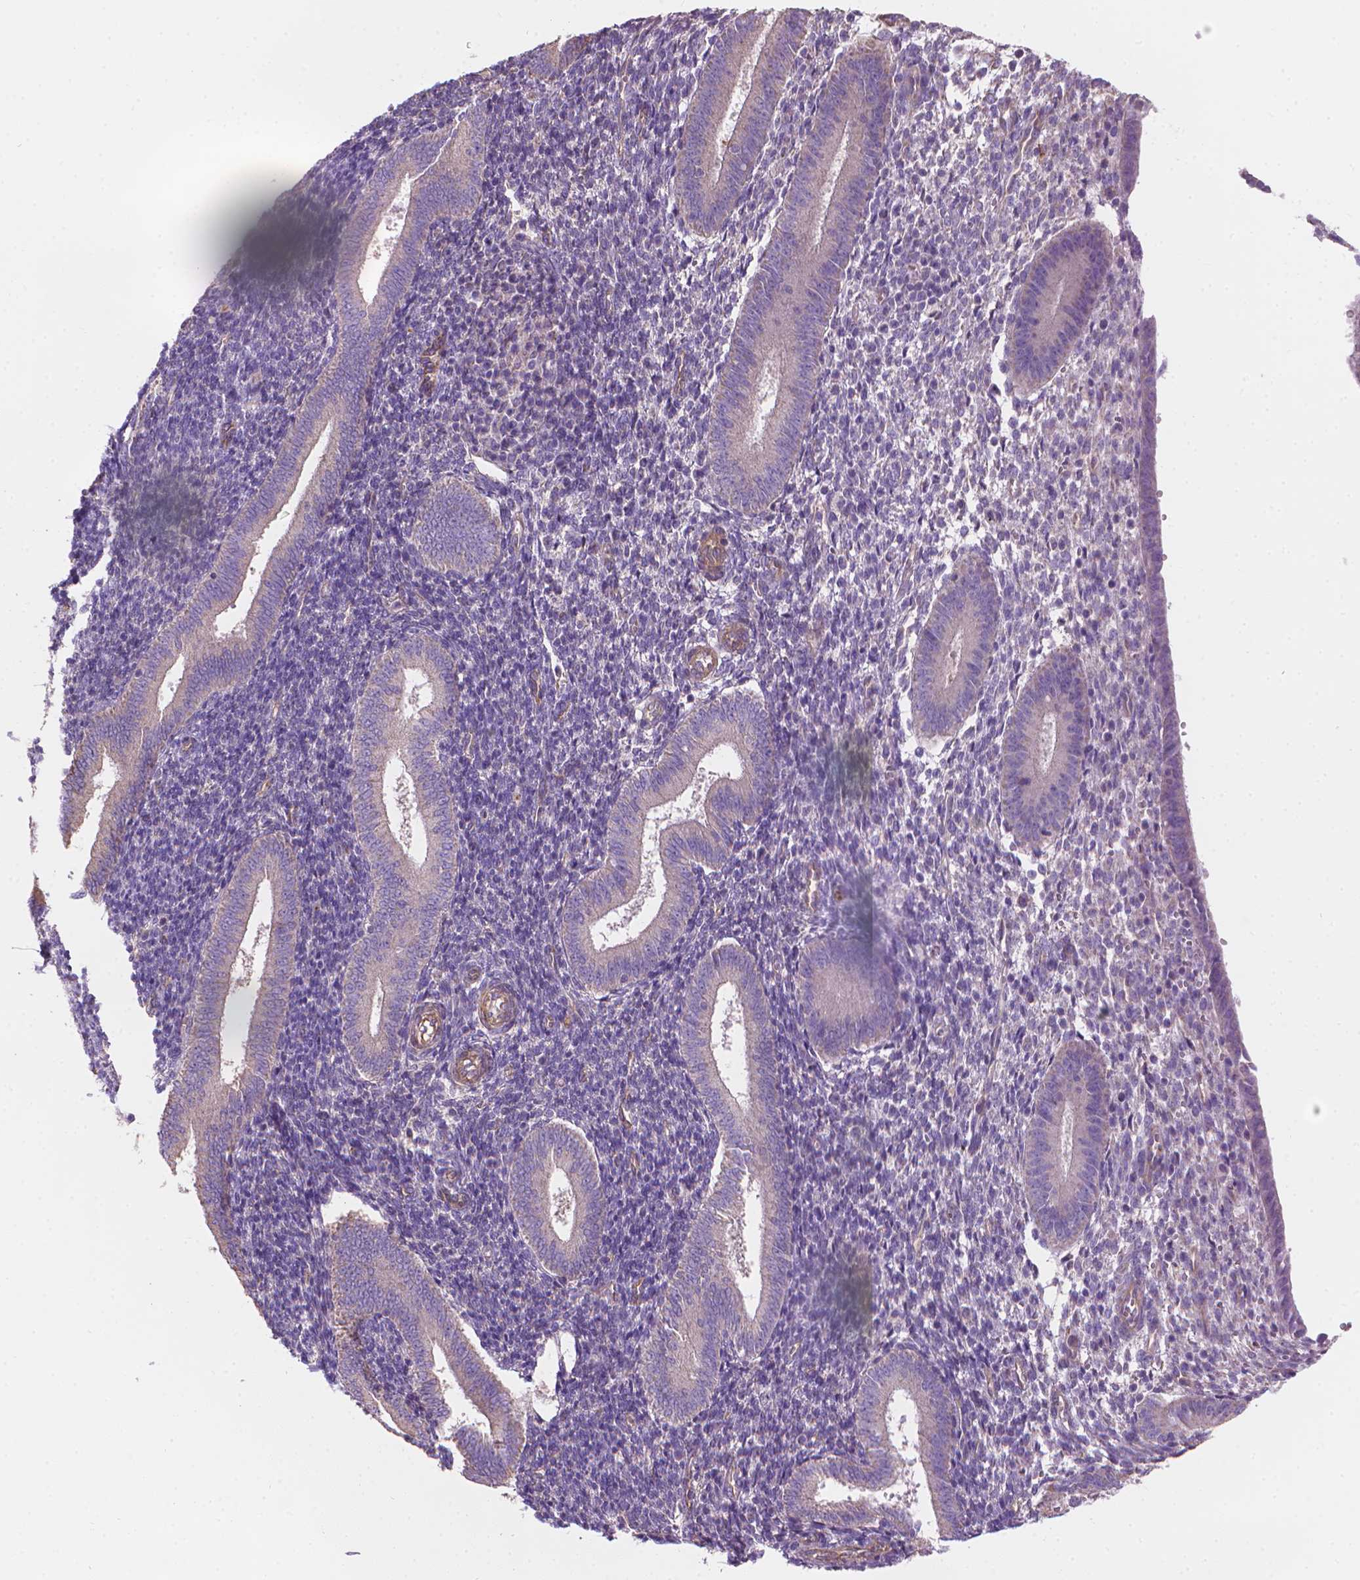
{"staining": {"intensity": "negative", "quantity": "none", "location": "none"}, "tissue": "endometrium", "cell_type": "Cells in endometrial stroma", "image_type": "normal", "snomed": [{"axis": "morphology", "description": "Normal tissue, NOS"}, {"axis": "topography", "description": "Endometrium"}], "caption": "The immunohistochemistry (IHC) micrograph has no significant staining in cells in endometrial stroma of endometrium. Nuclei are stained in blue.", "gene": "TTC29", "patient": {"sex": "female", "age": 25}}